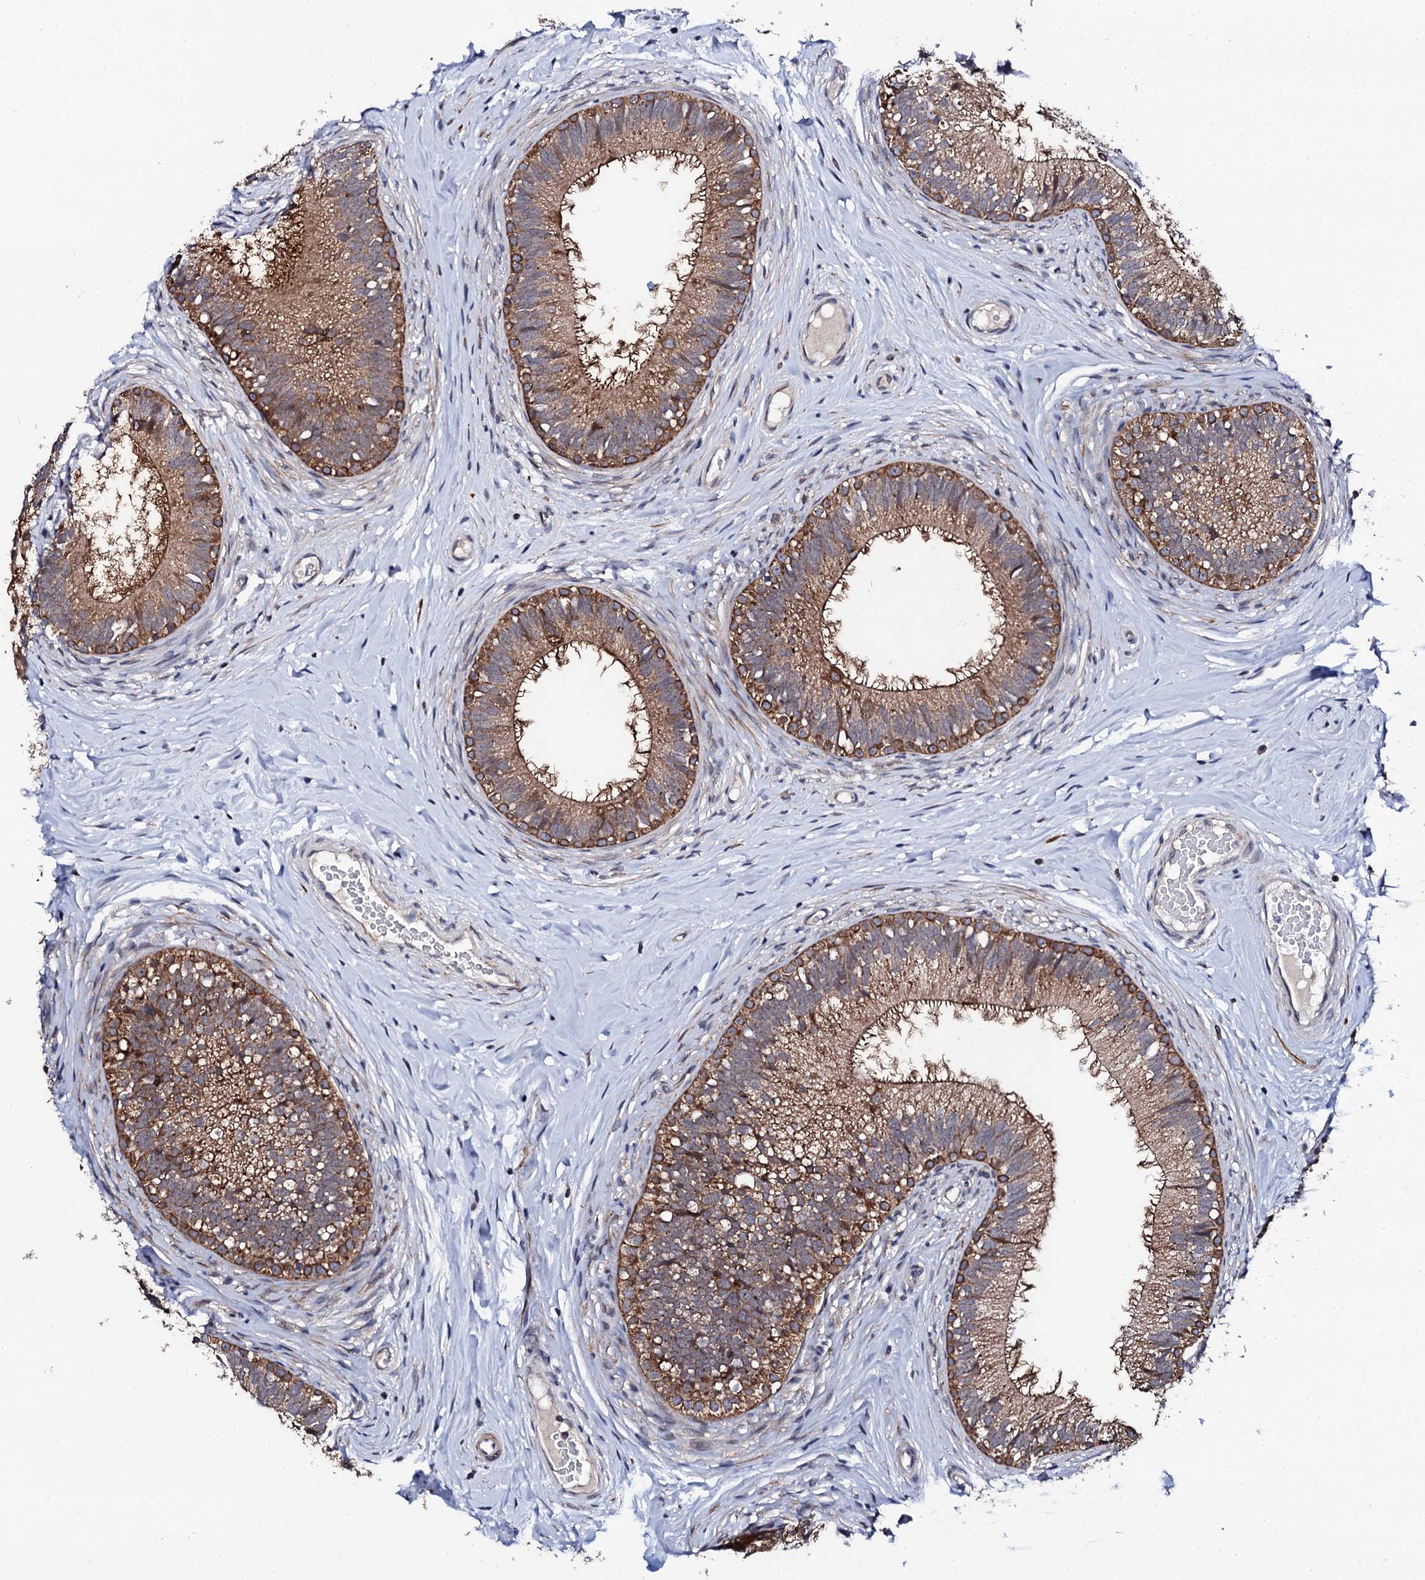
{"staining": {"intensity": "moderate", "quantity": ">75%", "location": "cytoplasmic/membranous"}, "tissue": "epididymis", "cell_type": "Glandular cells", "image_type": "normal", "snomed": [{"axis": "morphology", "description": "Normal tissue, NOS"}, {"axis": "topography", "description": "Epididymis"}], "caption": "Immunohistochemical staining of normal human epididymis reveals moderate cytoplasmic/membranous protein expression in about >75% of glandular cells.", "gene": "COG4", "patient": {"sex": "male", "age": 33}}